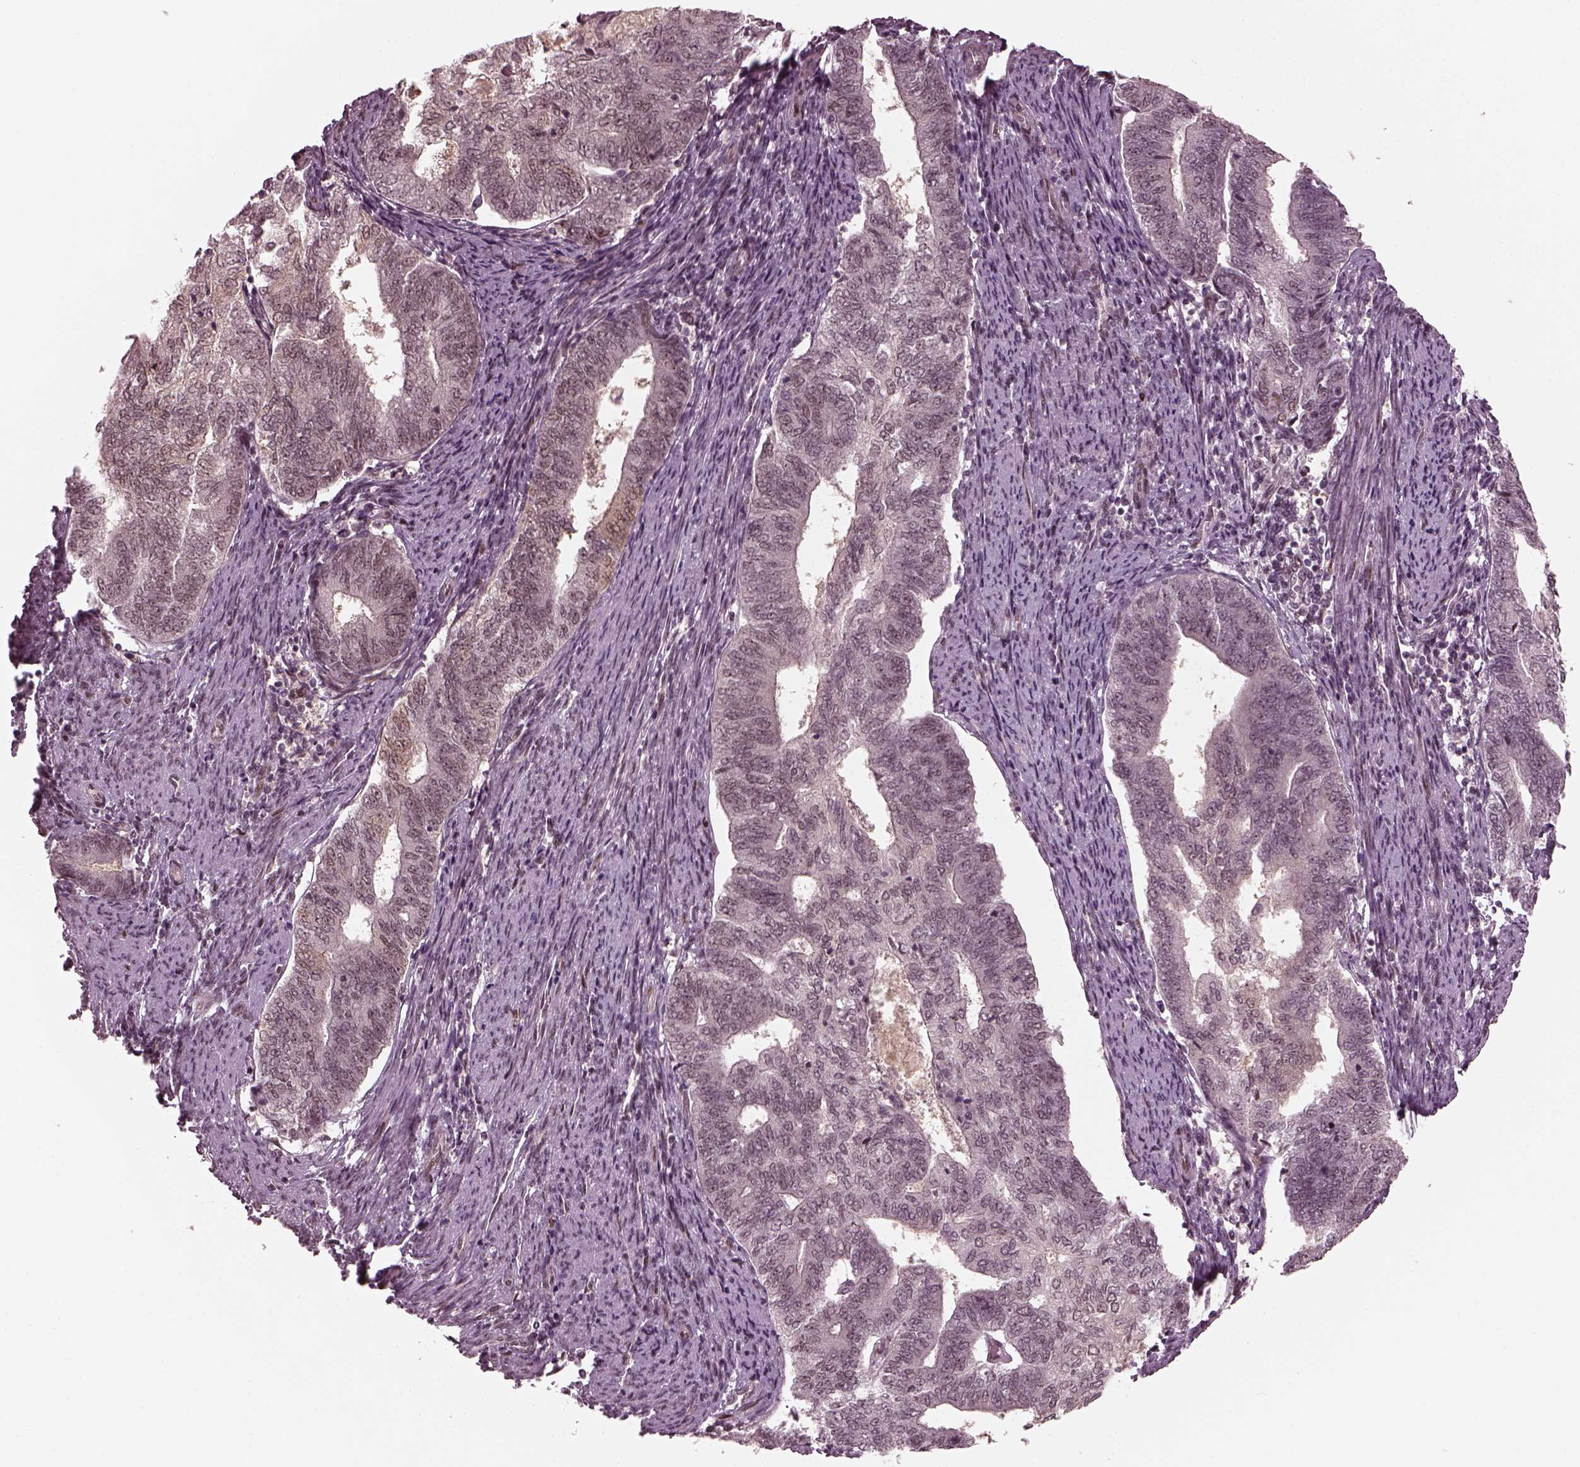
{"staining": {"intensity": "negative", "quantity": "none", "location": "none"}, "tissue": "endometrial cancer", "cell_type": "Tumor cells", "image_type": "cancer", "snomed": [{"axis": "morphology", "description": "Adenocarcinoma, NOS"}, {"axis": "topography", "description": "Endometrium"}], "caption": "Immunohistochemistry of human adenocarcinoma (endometrial) reveals no staining in tumor cells.", "gene": "TRIB3", "patient": {"sex": "female", "age": 65}}